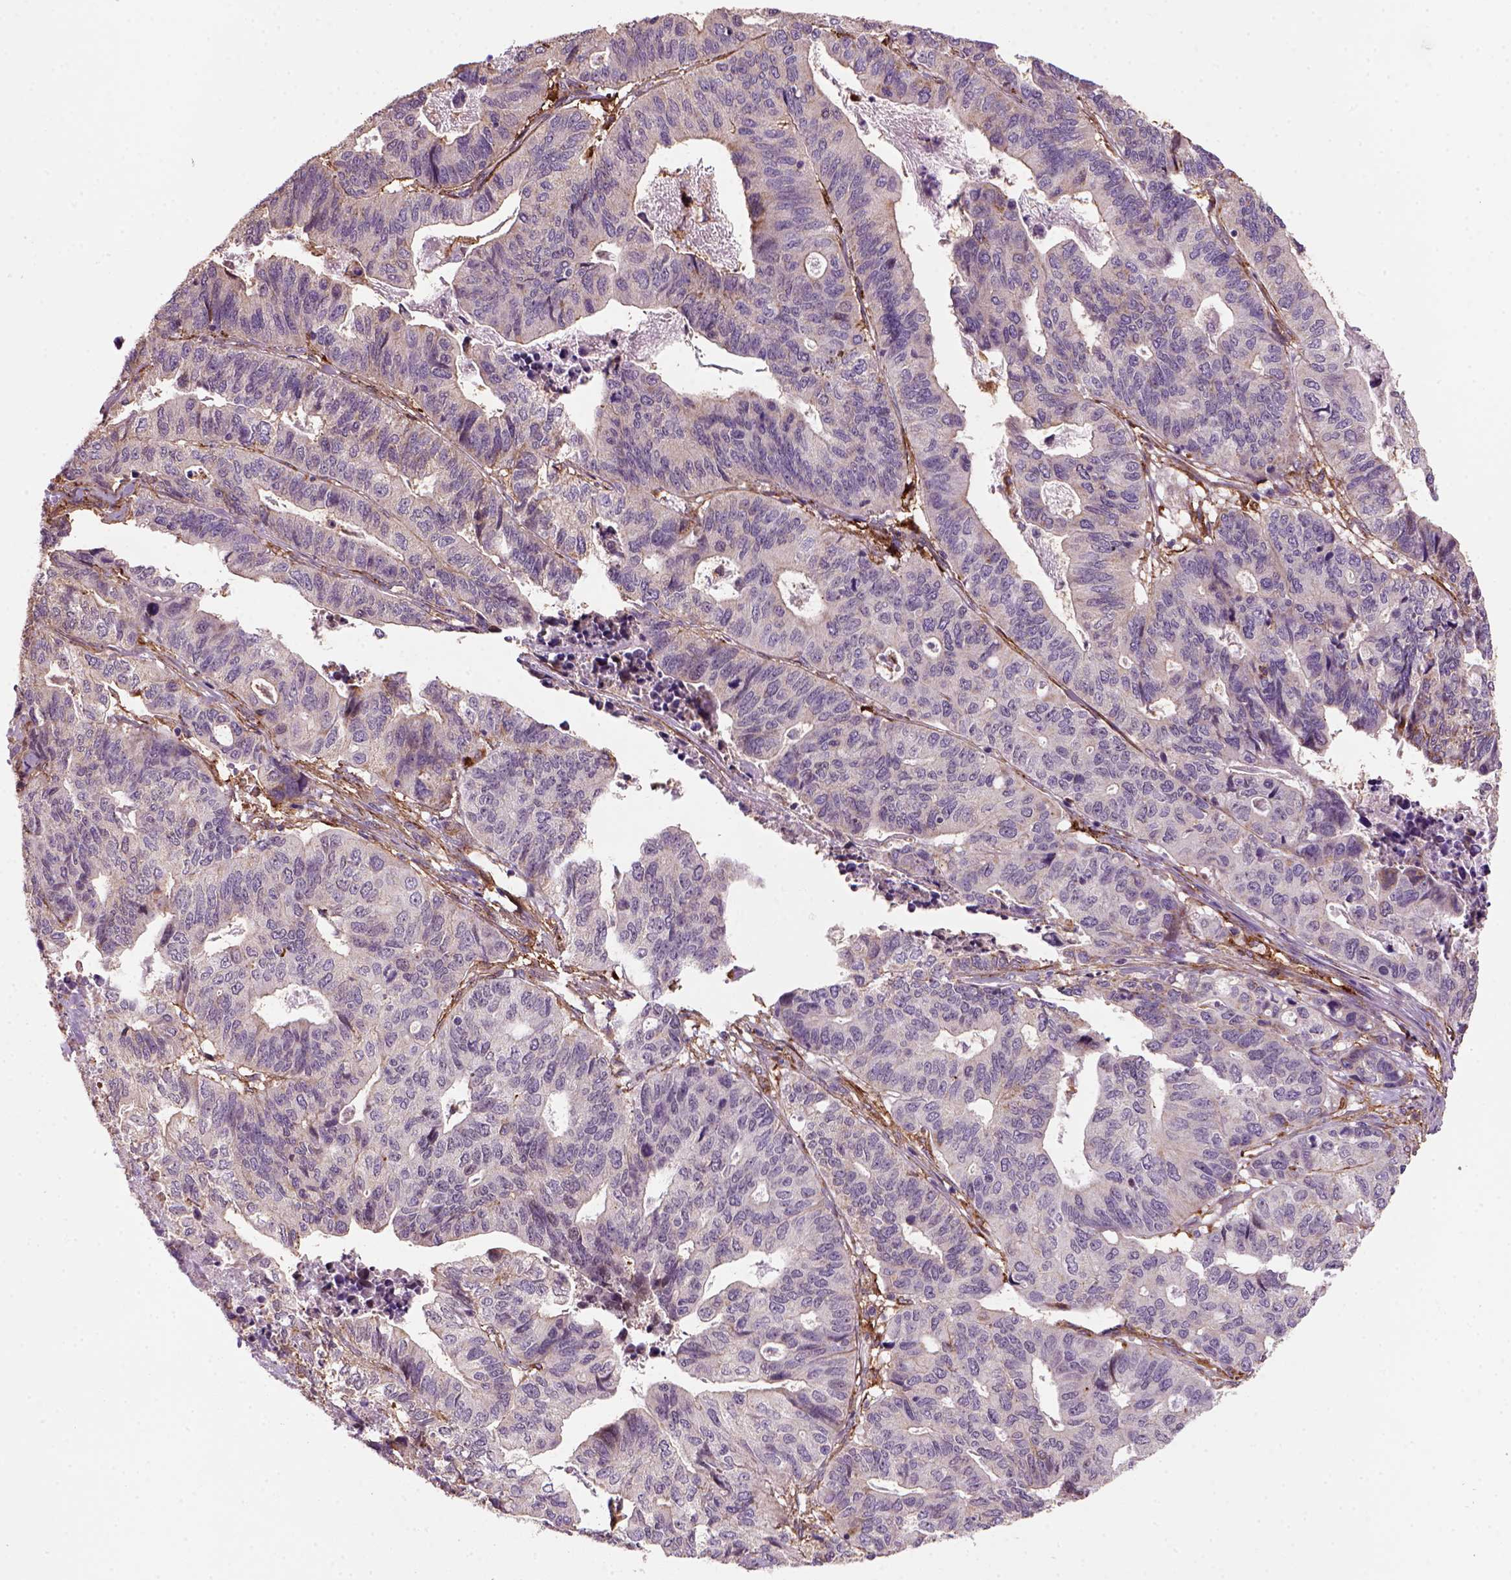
{"staining": {"intensity": "negative", "quantity": "none", "location": "none"}, "tissue": "stomach cancer", "cell_type": "Tumor cells", "image_type": "cancer", "snomed": [{"axis": "morphology", "description": "Adenocarcinoma, NOS"}, {"axis": "topography", "description": "Stomach, upper"}], "caption": "Immunohistochemical staining of human stomach cancer (adenocarcinoma) shows no significant expression in tumor cells.", "gene": "MARCKS", "patient": {"sex": "female", "age": 67}}